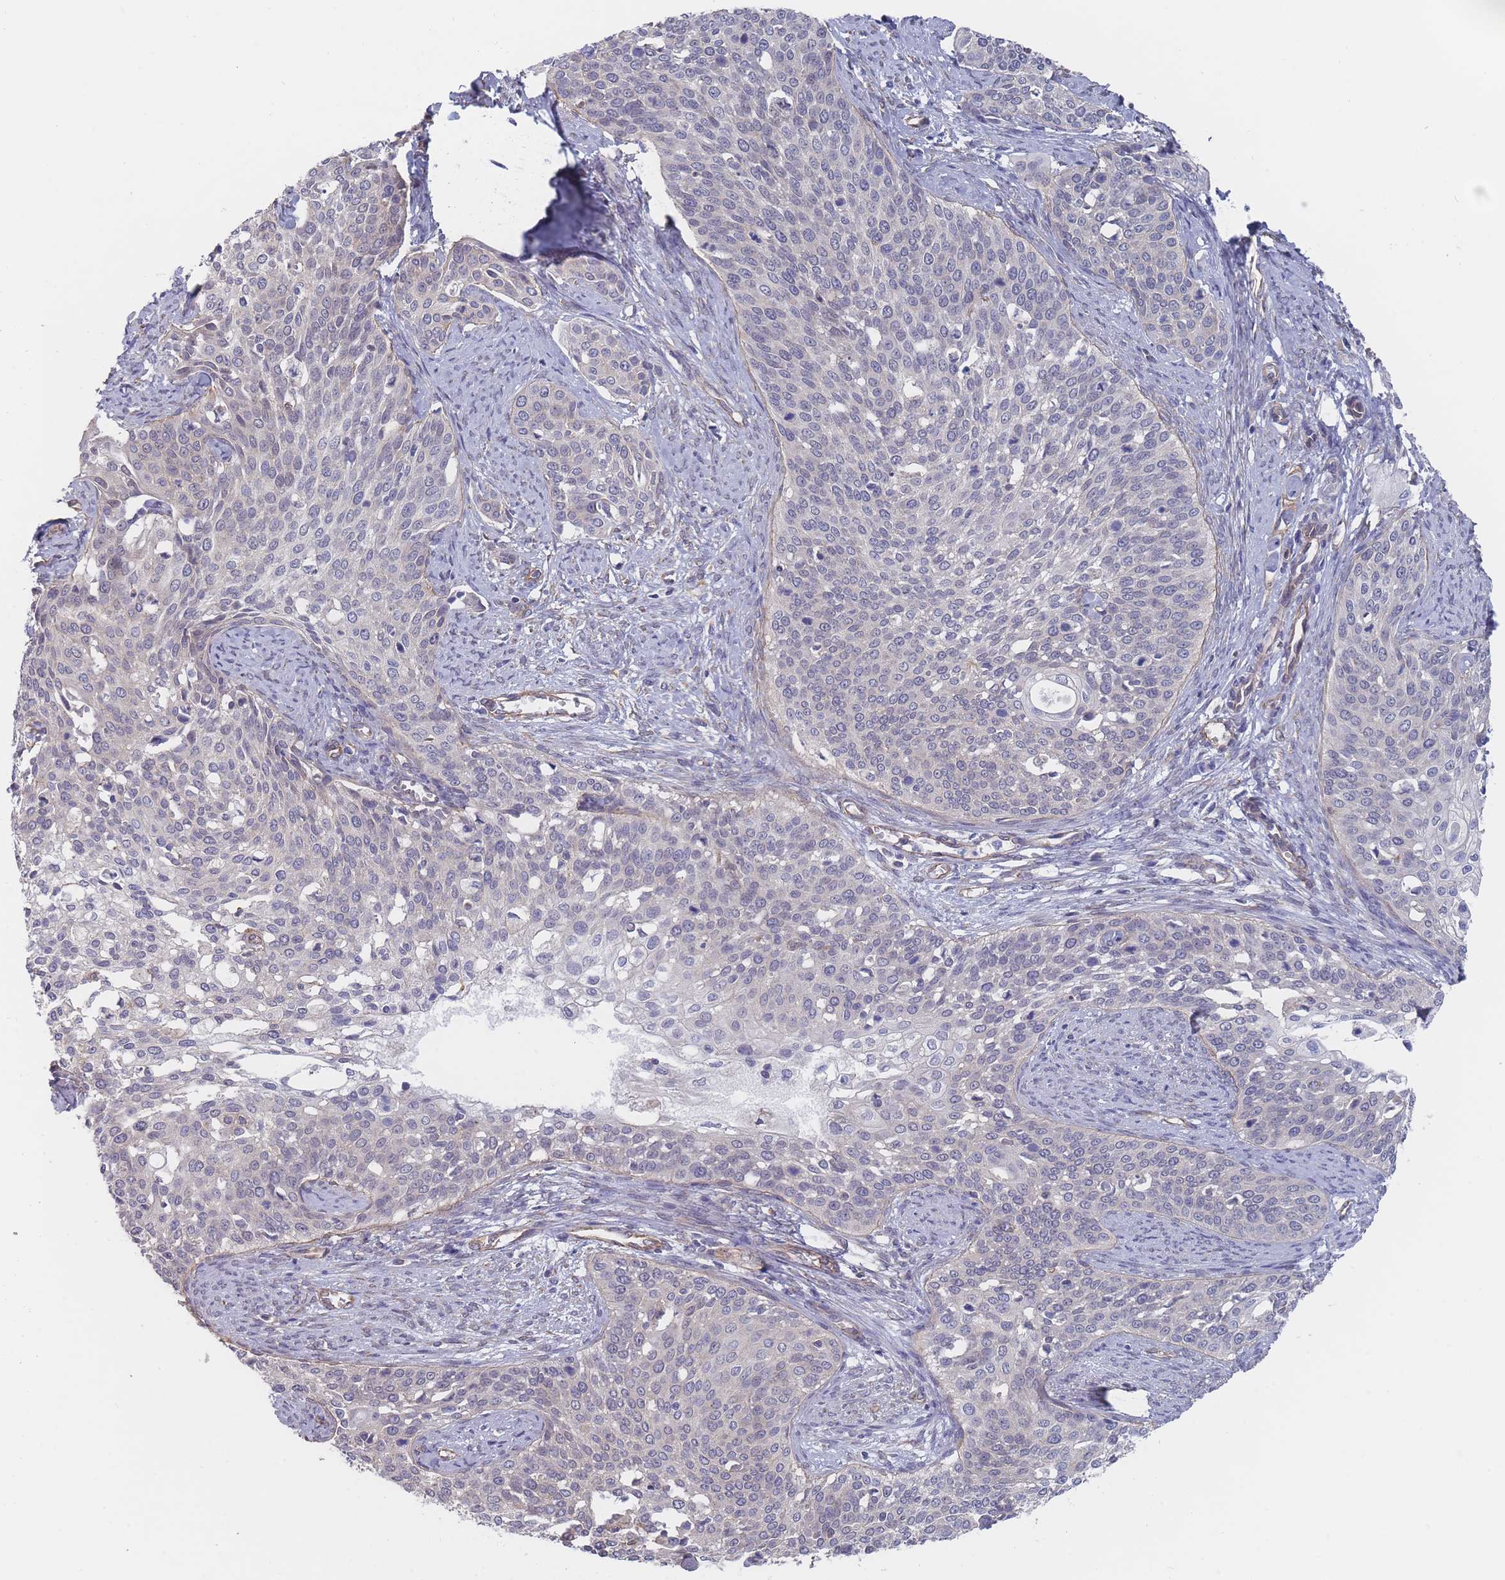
{"staining": {"intensity": "negative", "quantity": "none", "location": "none"}, "tissue": "cervical cancer", "cell_type": "Tumor cells", "image_type": "cancer", "snomed": [{"axis": "morphology", "description": "Squamous cell carcinoma, NOS"}, {"axis": "topography", "description": "Cervix"}], "caption": "Tumor cells show no significant staining in squamous cell carcinoma (cervical). (Immunohistochemistry, brightfield microscopy, high magnification).", "gene": "SLC1A6", "patient": {"sex": "female", "age": 44}}